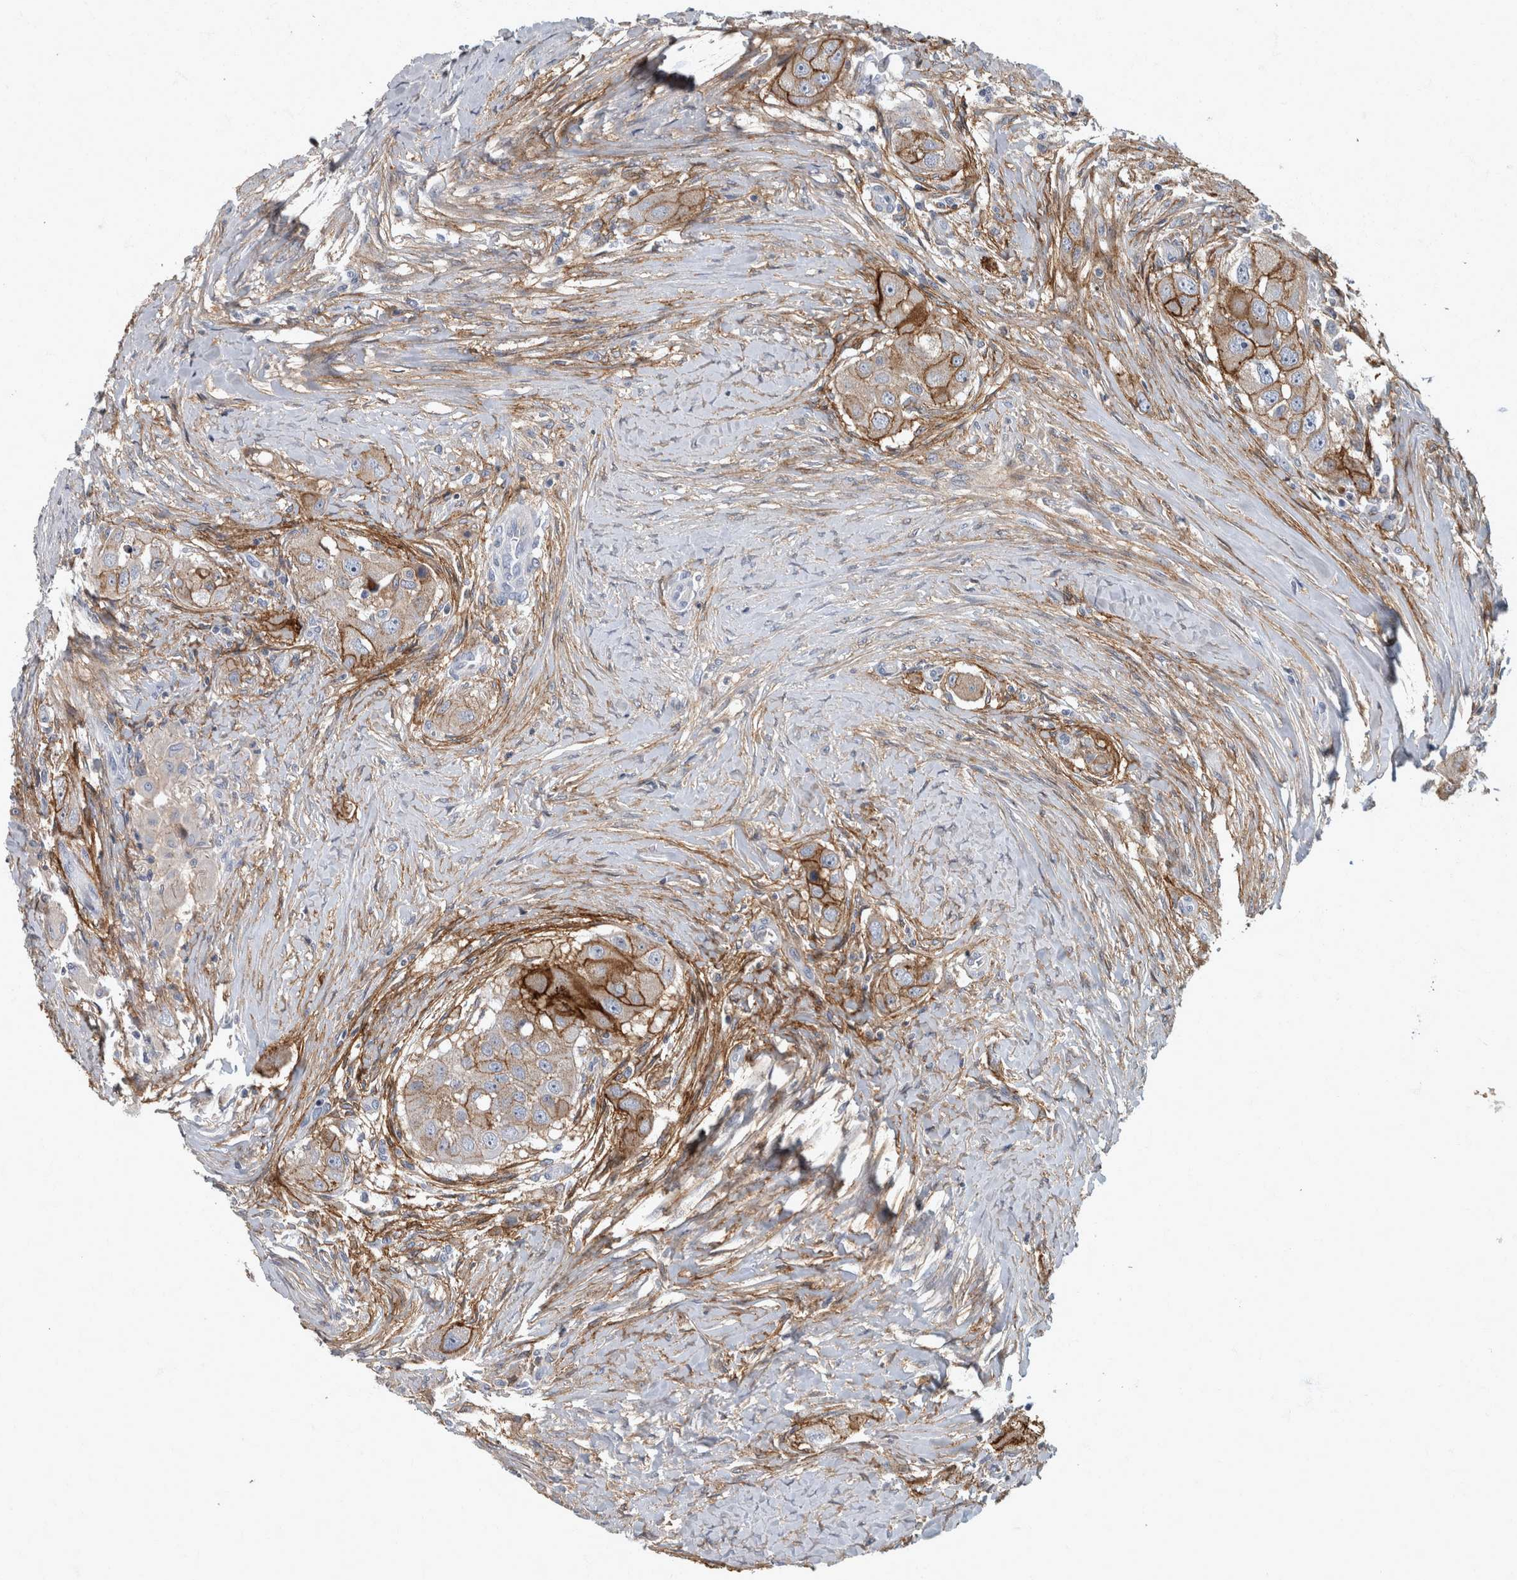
{"staining": {"intensity": "moderate", "quantity": ">75%", "location": "cytoplasmic/membranous"}, "tissue": "head and neck cancer", "cell_type": "Tumor cells", "image_type": "cancer", "snomed": [{"axis": "morphology", "description": "Normal tissue, NOS"}, {"axis": "morphology", "description": "Squamous cell carcinoma, NOS"}, {"axis": "topography", "description": "Skeletal muscle"}, {"axis": "topography", "description": "Head-Neck"}], "caption": "Human head and neck squamous cell carcinoma stained with a brown dye displays moderate cytoplasmic/membranous positive positivity in approximately >75% of tumor cells.", "gene": "DSG2", "patient": {"sex": "male", "age": 51}}